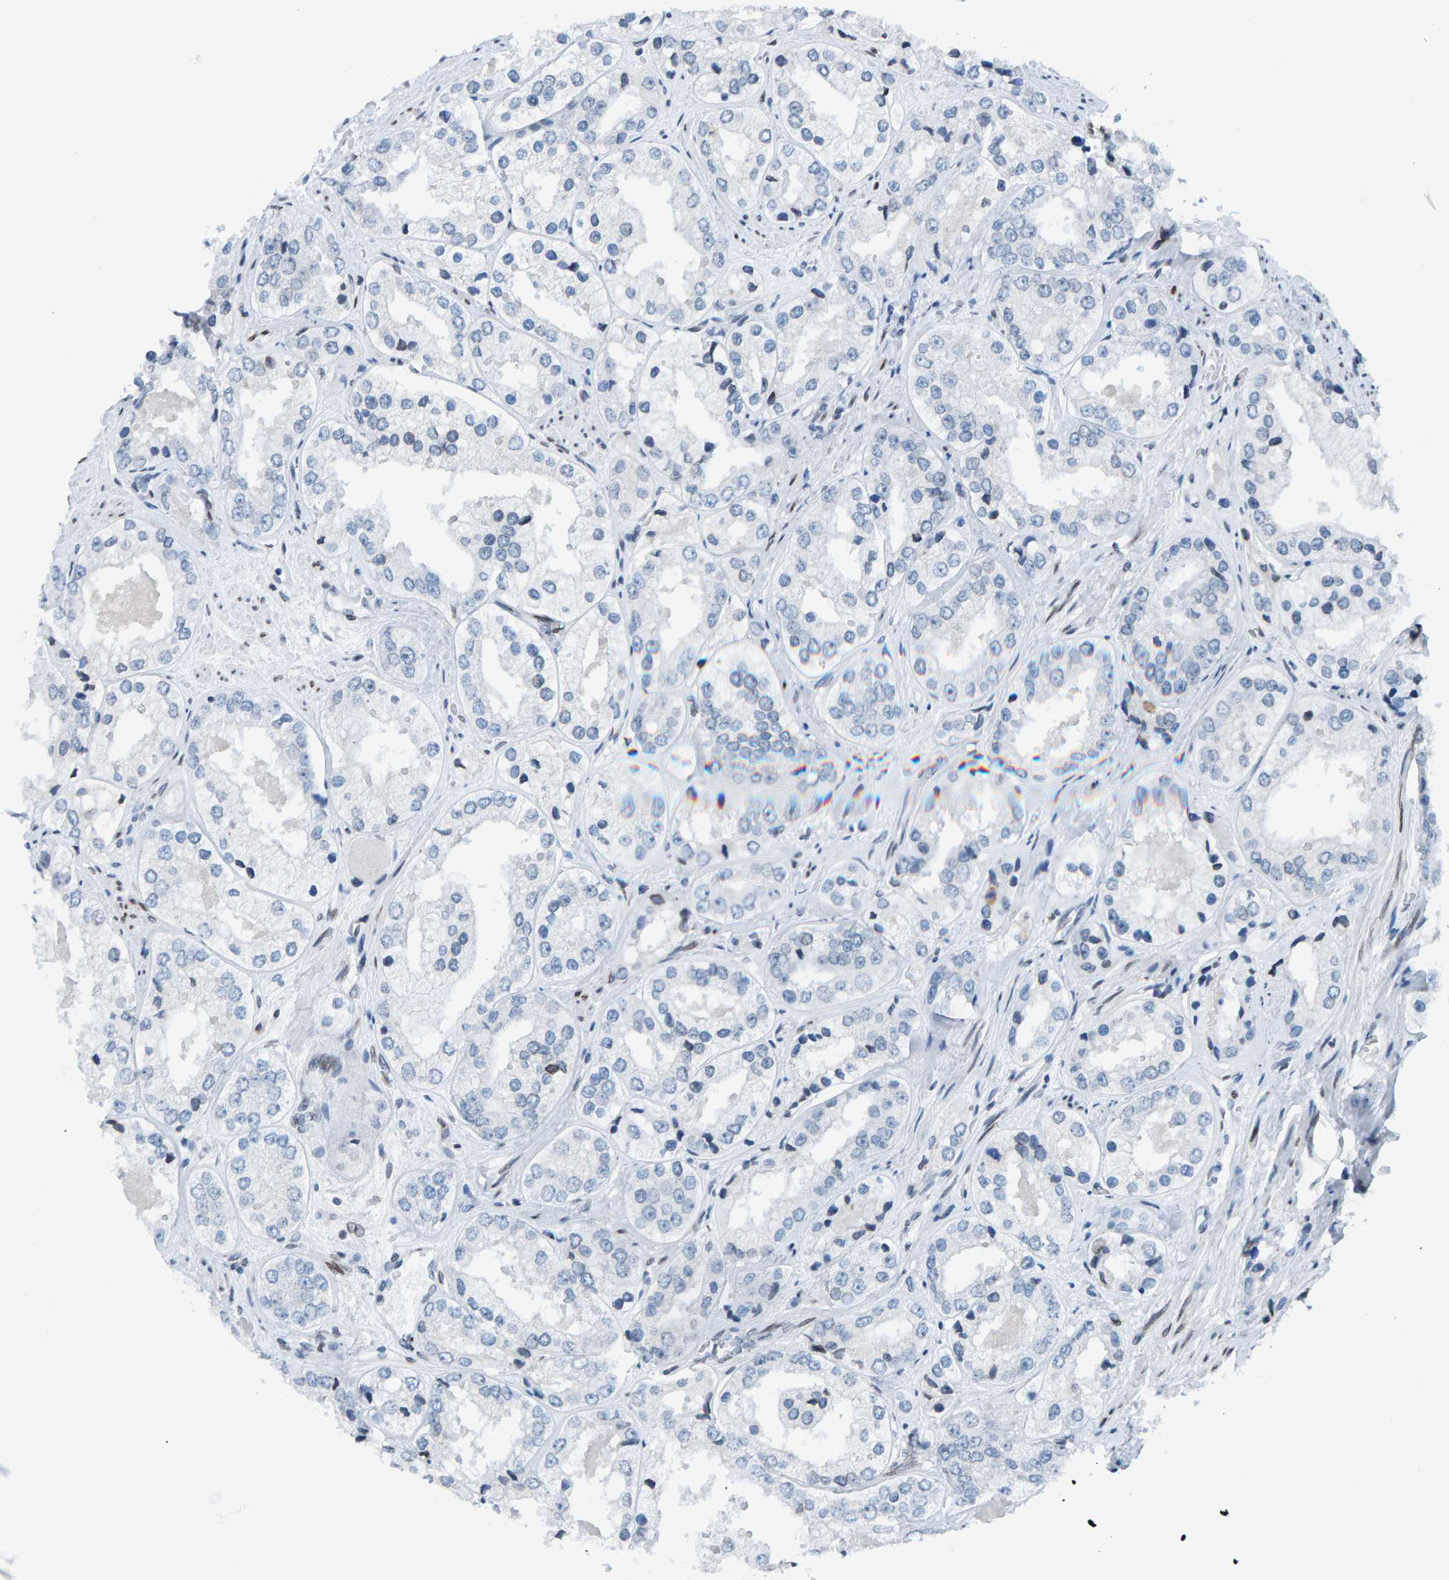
{"staining": {"intensity": "negative", "quantity": "none", "location": "none"}, "tissue": "prostate cancer", "cell_type": "Tumor cells", "image_type": "cancer", "snomed": [{"axis": "morphology", "description": "Adenocarcinoma, High grade"}, {"axis": "topography", "description": "Prostate"}], "caption": "Prostate cancer was stained to show a protein in brown. There is no significant positivity in tumor cells. (Stains: DAB IHC with hematoxylin counter stain, Microscopy: brightfield microscopy at high magnification).", "gene": "LMNB2", "patient": {"sex": "male", "age": 61}}